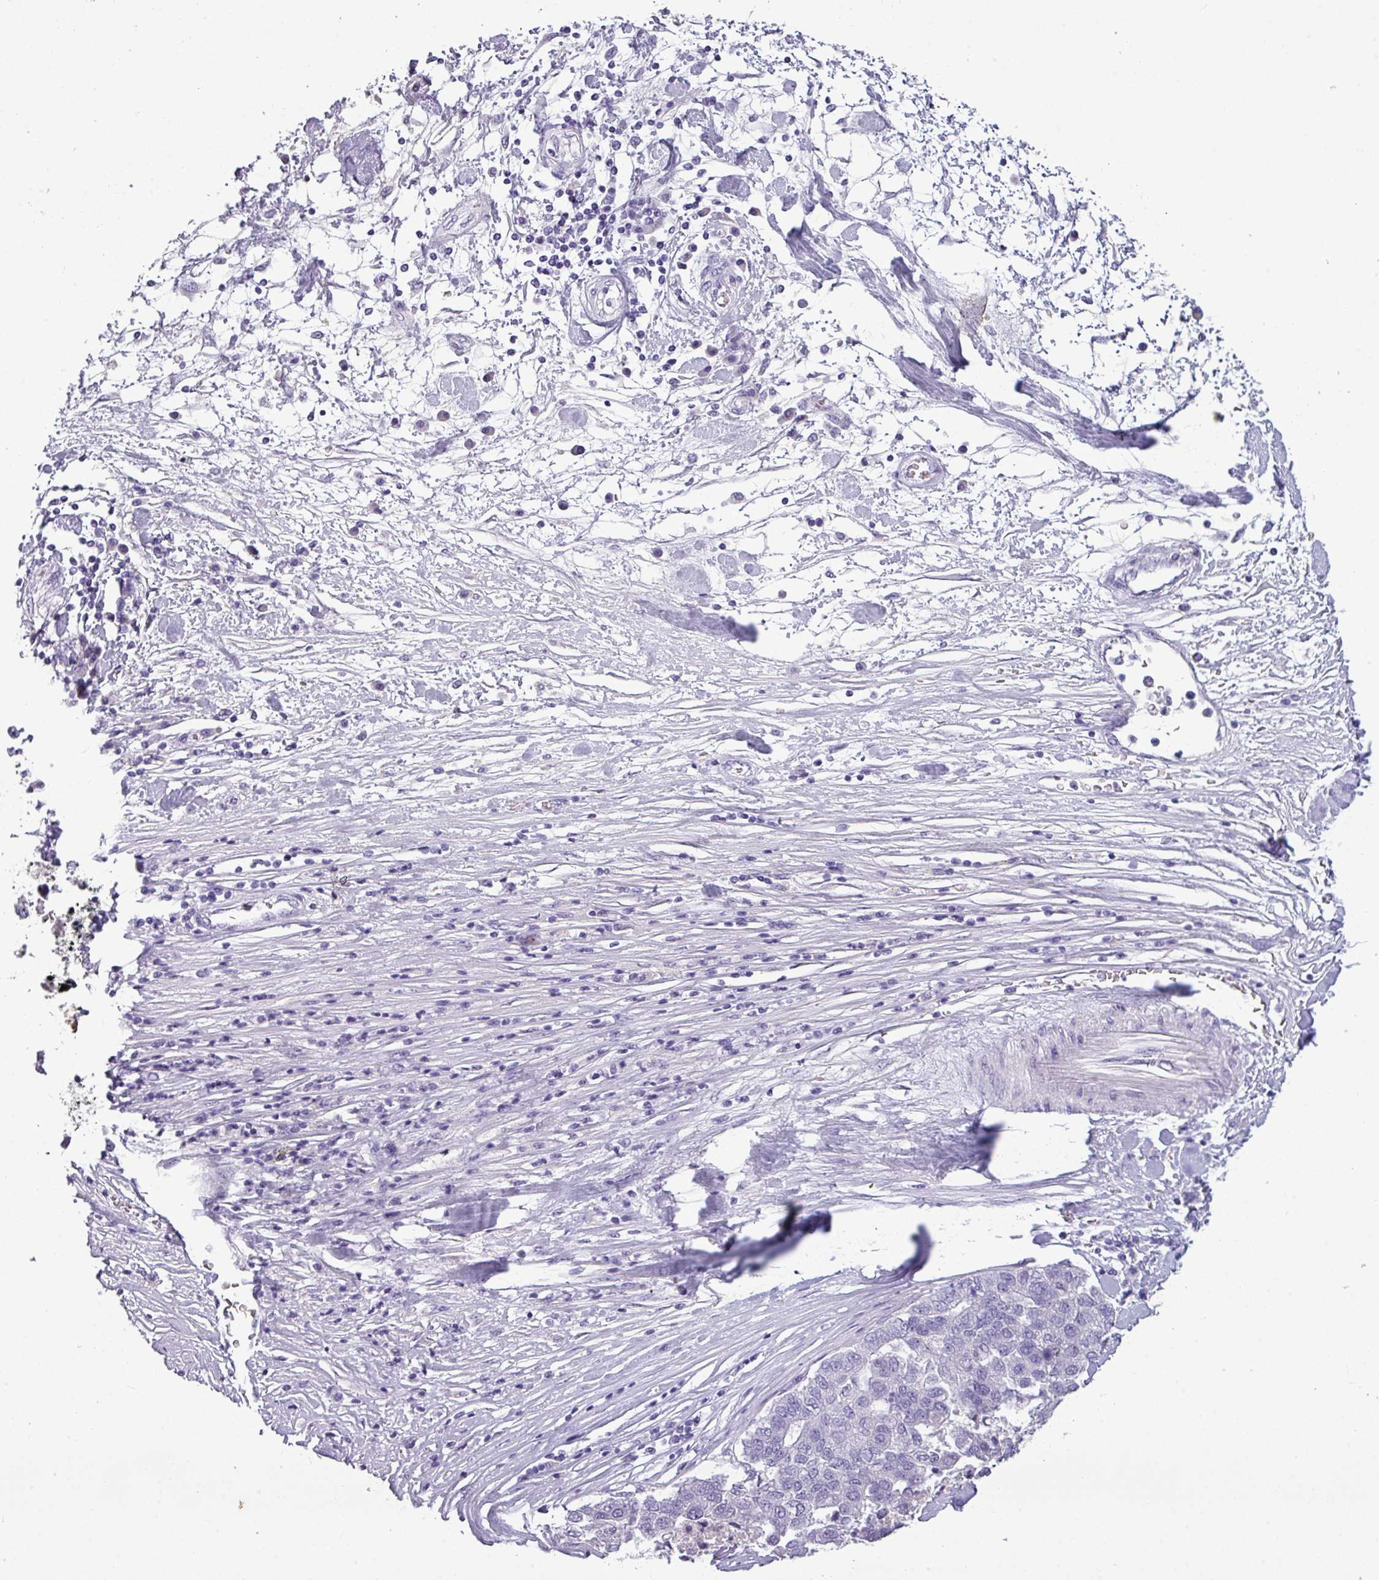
{"staining": {"intensity": "negative", "quantity": "none", "location": "none"}, "tissue": "pancreatic cancer", "cell_type": "Tumor cells", "image_type": "cancer", "snomed": [{"axis": "morphology", "description": "Adenocarcinoma, NOS"}, {"axis": "topography", "description": "Pancreas"}], "caption": "The photomicrograph exhibits no staining of tumor cells in adenocarcinoma (pancreatic). (DAB (3,3'-diaminobenzidine) IHC, high magnification).", "gene": "TMEM91", "patient": {"sex": "female", "age": 61}}